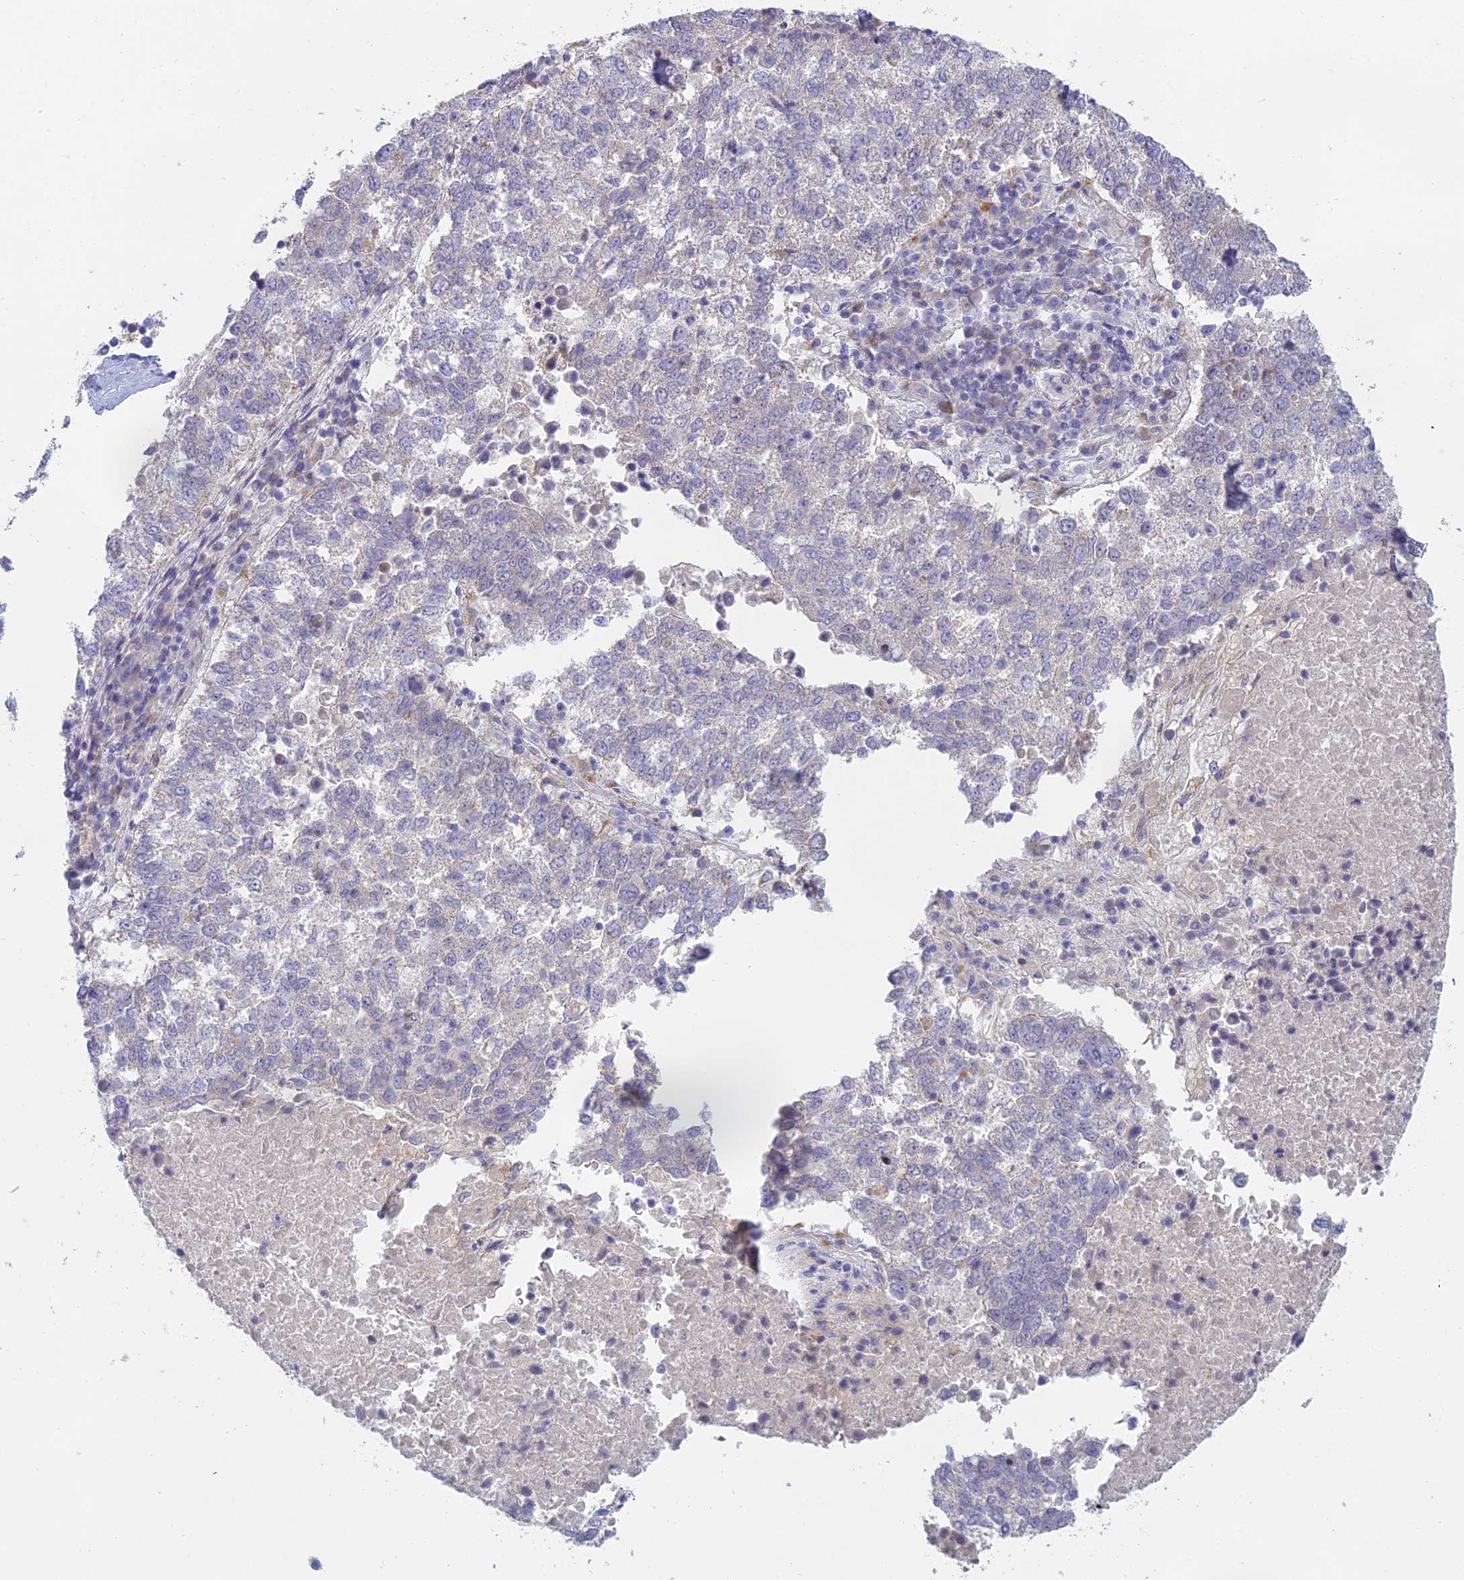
{"staining": {"intensity": "negative", "quantity": "none", "location": "none"}, "tissue": "lung cancer", "cell_type": "Tumor cells", "image_type": "cancer", "snomed": [{"axis": "morphology", "description": "Squamous cell carcinoma, NOS"}, {"axis": "topography", "description": "Lung"}], "caption": "Immunohistochemistry (IHC) histopathology image of lung cancer (squamous cell carcinoma) stained for a protein (brown), which shows no expression in tumor cells.", "gene": "FERD3L", "patient": {"sex": "male", "age": 73}}